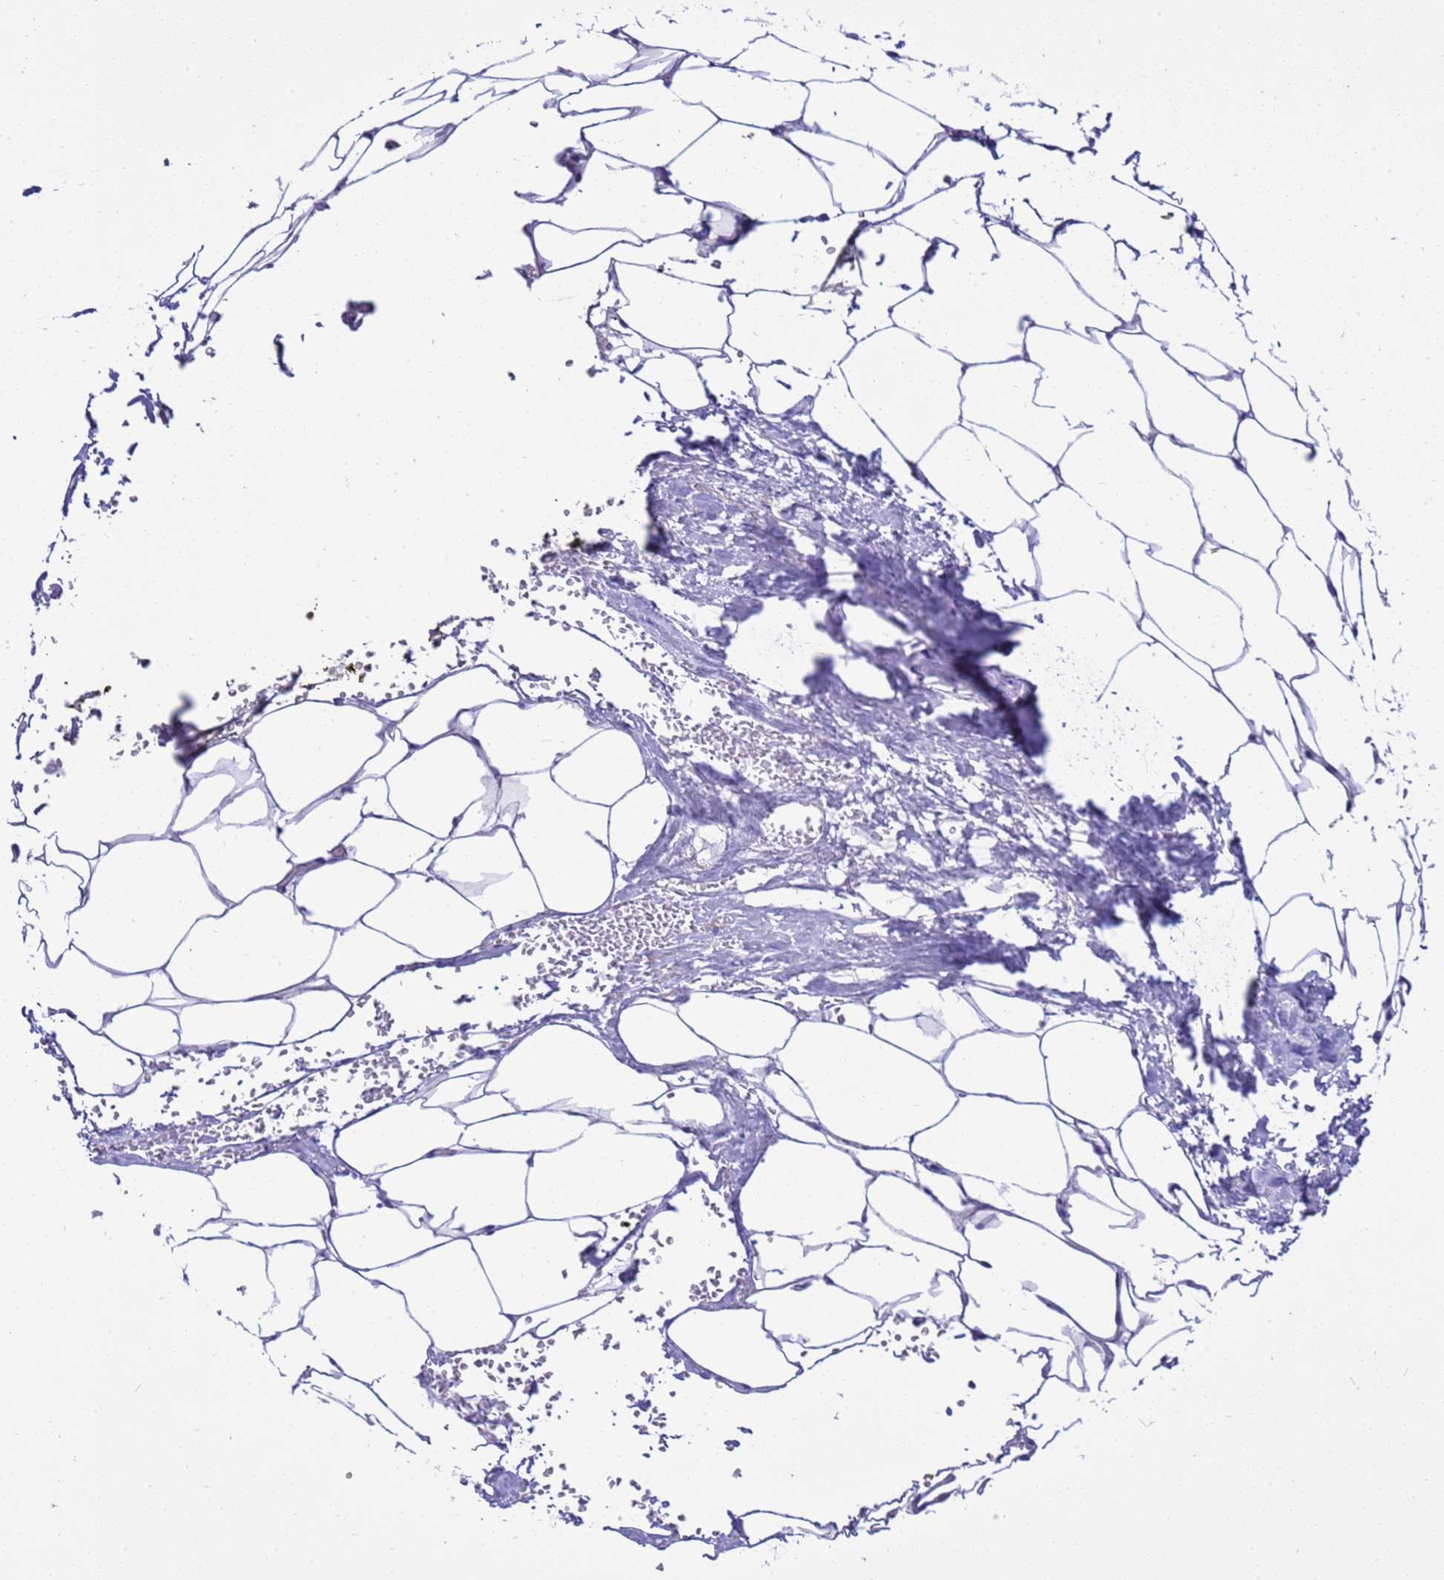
{"staining": {"intensity": "negative", "quantity": "none", "location": "none"}, "tissue": "adipose tissue", "cell_type": "Adipocytes", "image_type": "normal", "snomed": [{"axis": "morphology", "description": "Normal tissue, NOS"}, {"axis": "morphology", "description": "Adenocarcinoma, Low grade"}, {"axis": "topography", "description": "Prostate"}, {"axis": "topography", "description": "Peripheral nerve tissue"}], "caption": "IHC photomicrograph of benign adipose tissue stained for a protein (brown), which reveals no expression in adipocytes.", "gene": "RNF165", "patient": {"sex": "male", "age": 63}}